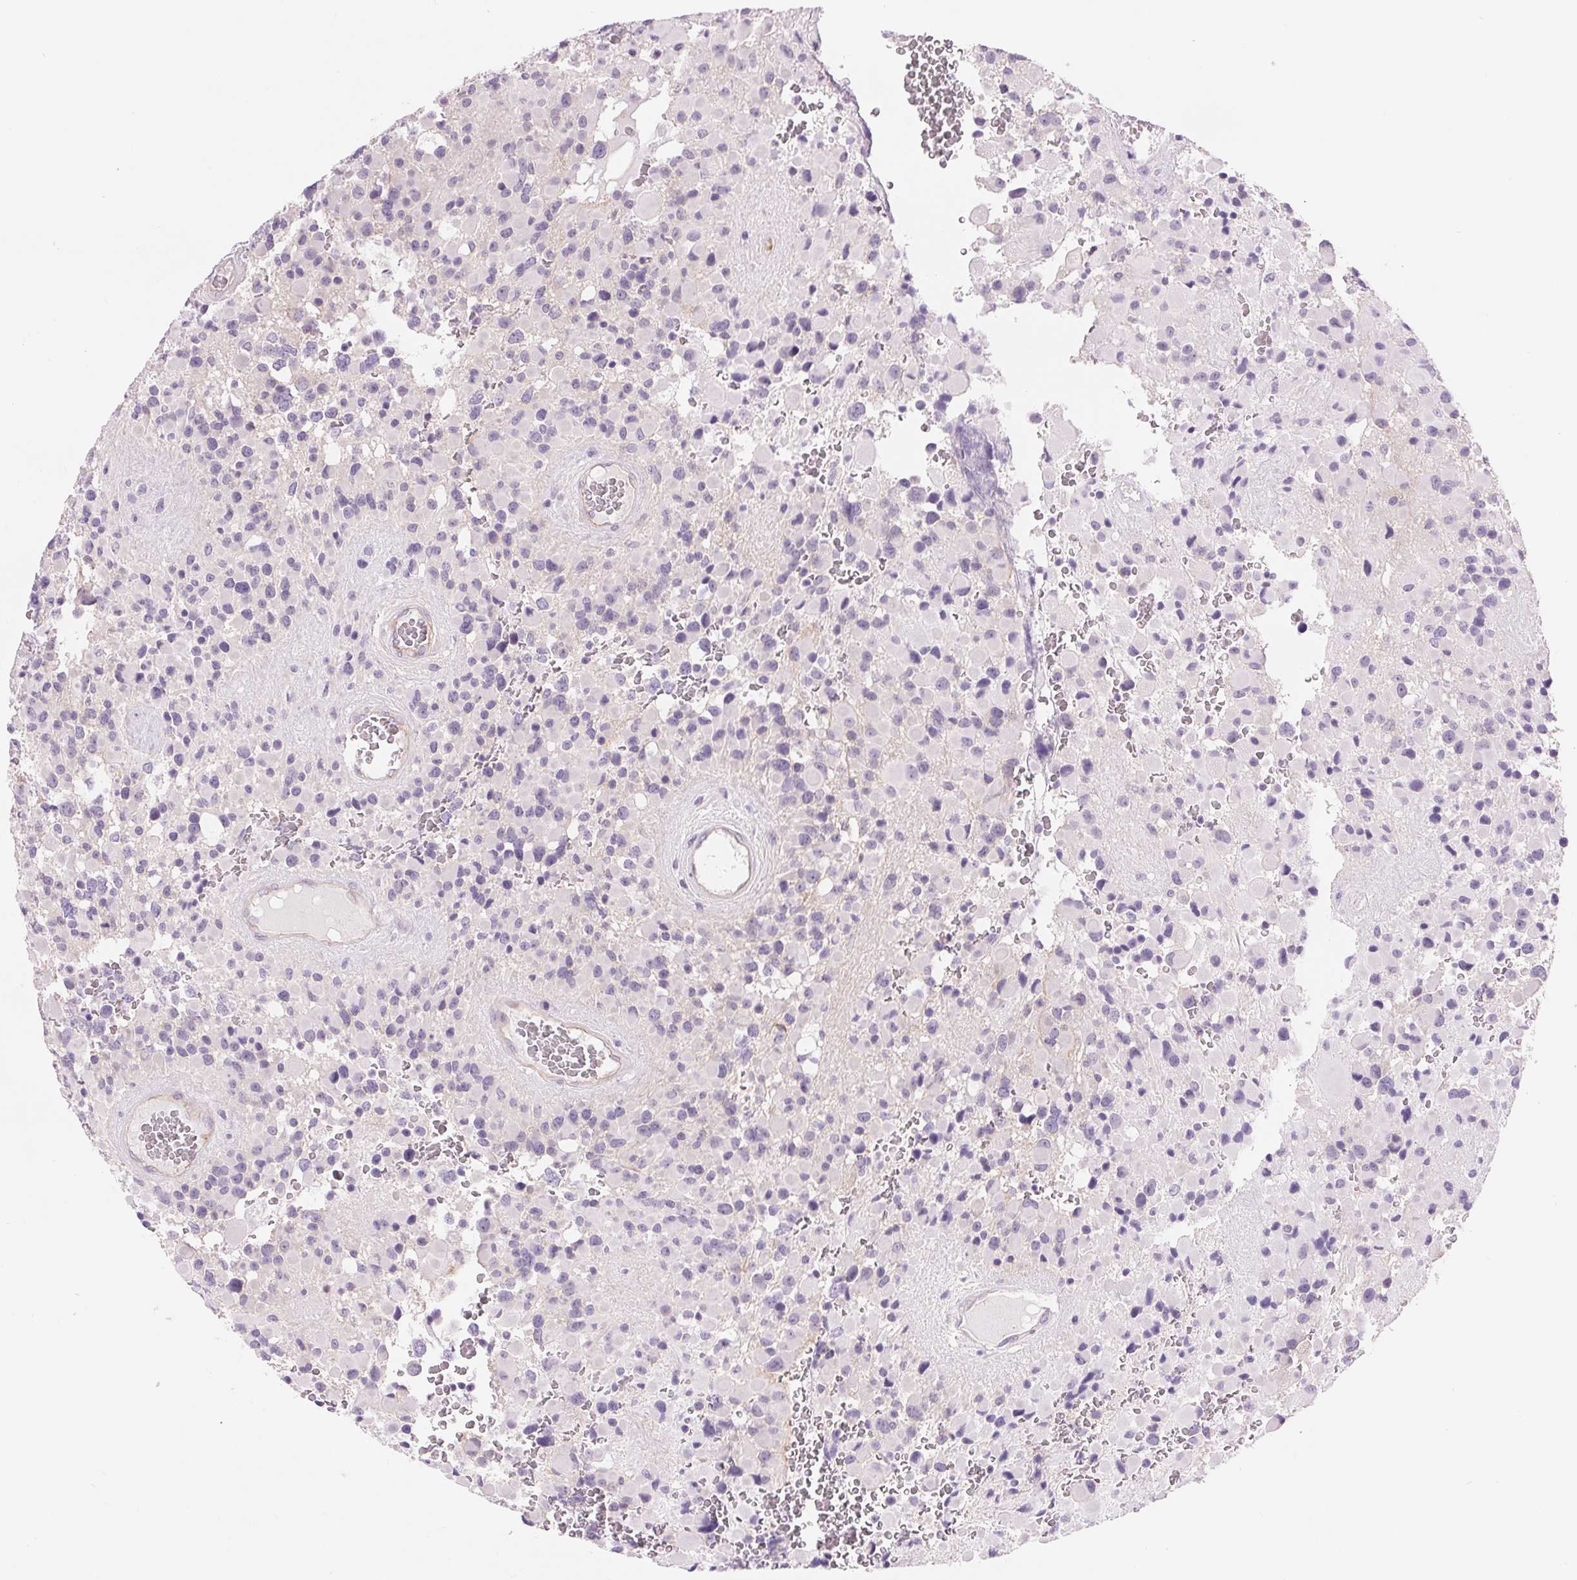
{"staining": {"intensity": "negative", "quantity": "none", "location": "none"}, "tissue": "glioma", "cell_type": "Tumor cells", "image_type": "cancer", "snomed": [{"axis": "morphology", "description": "Glioma, malignant, High grade"}, {"axis": "topography", "description": "Brain"}], "caption": "This image is of glioma stained with IHC to label a protein in brown with the nuclei are counter-stained blue. There is no positivity in tumor cells.", "gene": "DIXDC1", "patient": {"sex": "female", "age": 40}}